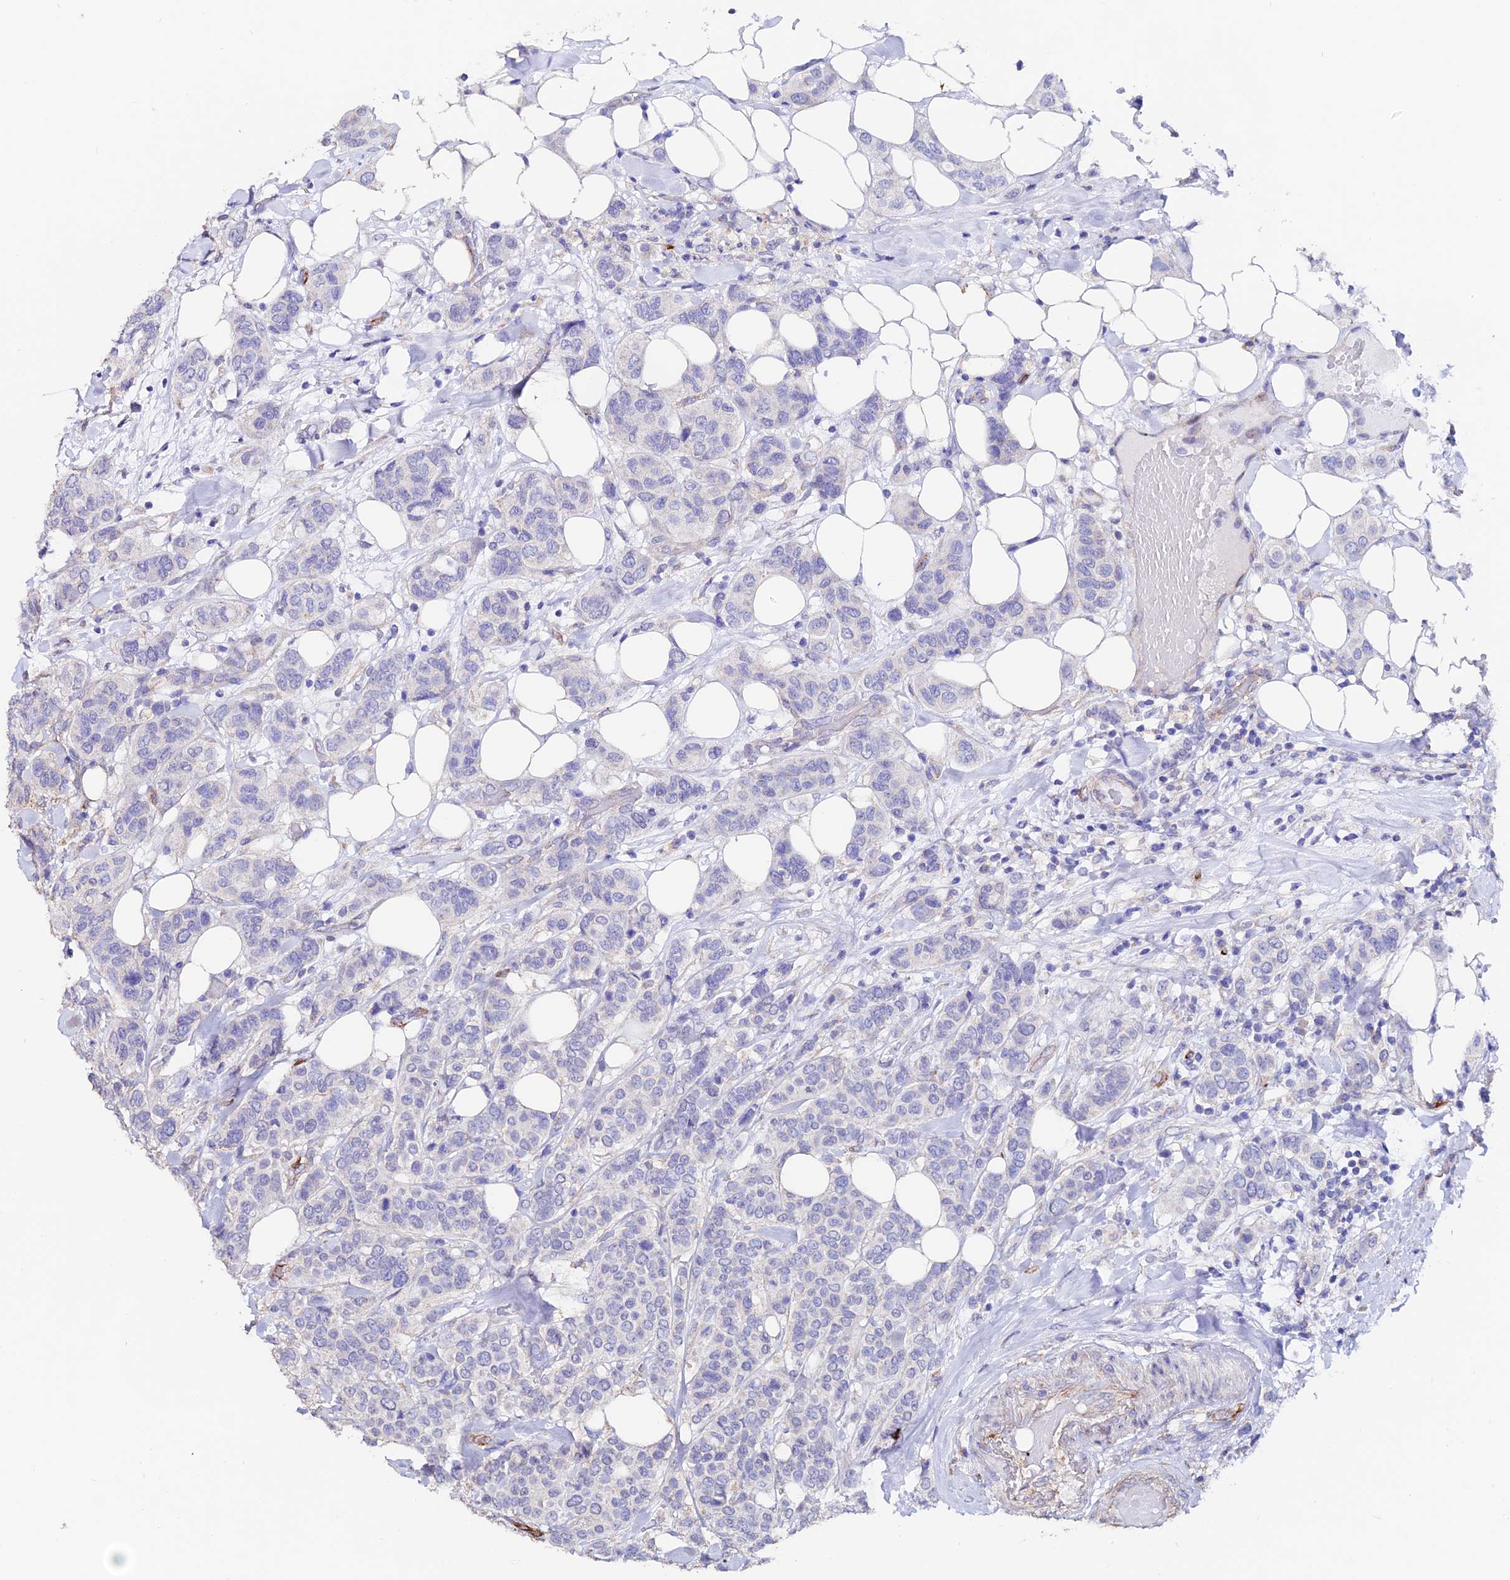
{"staining": {"intensity": "negative", "quantity": "none", "location": "none"}, "tissue": "breast cancer", "cell_type": "Tumor cells", "image_type": "cancer", "snomed": [{"axis": "morphology", "description": "Lobular carcinoma"}, {"axis": "topography", "description": "Breast"}], "caption": "Tumor cells show no significant protein staining in lobular carcinoma (breast). (Stains: DAB IHC with hematoxylin counter stain, Microscopy: brightfield microscopy at high magnification).", "gene": "ESM1", "patient": {"sex": "female", "age": 51}}